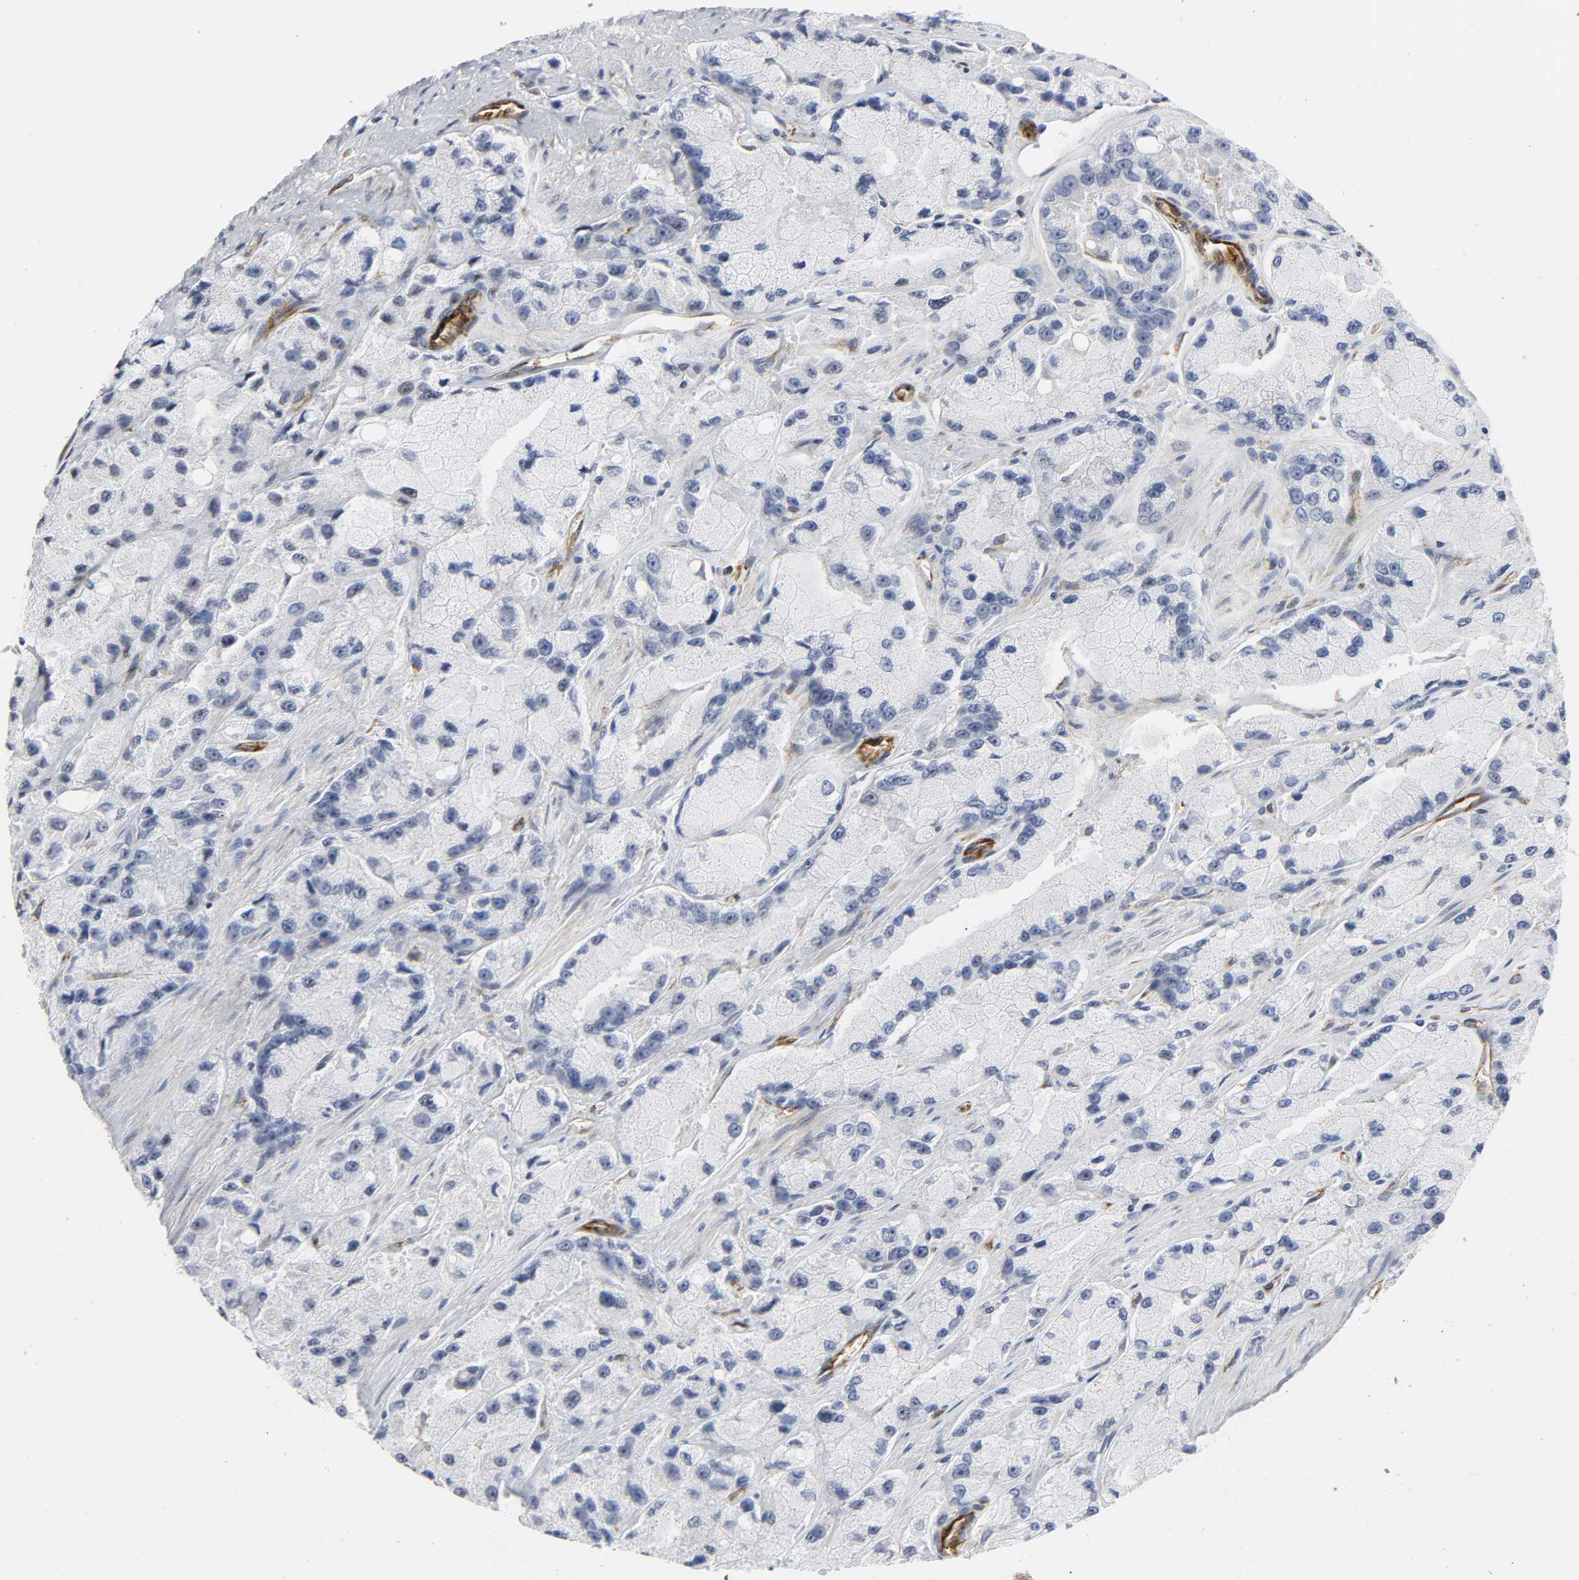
{"staining": {"intensity": "negative", "quantity": "none", "location": "none"}, "tissue": "prostate cancer", "cell_type": "Tumor cells", "image_type": "cancer", "snomed": [{"axis": "morphology", "description": "Adenocarcinoma, High grade"}, {"axis": "topography", "description": "Prostate"}], "caption": "High power microscopy image of an immunohistochemistry (IHC) histopathology image of adenocarcinoma (high-grade) (prostate), revealing no significant expression in tumor cells.", "gene": "DOCK1", "patient": {"sex": "male", "age": 58}}